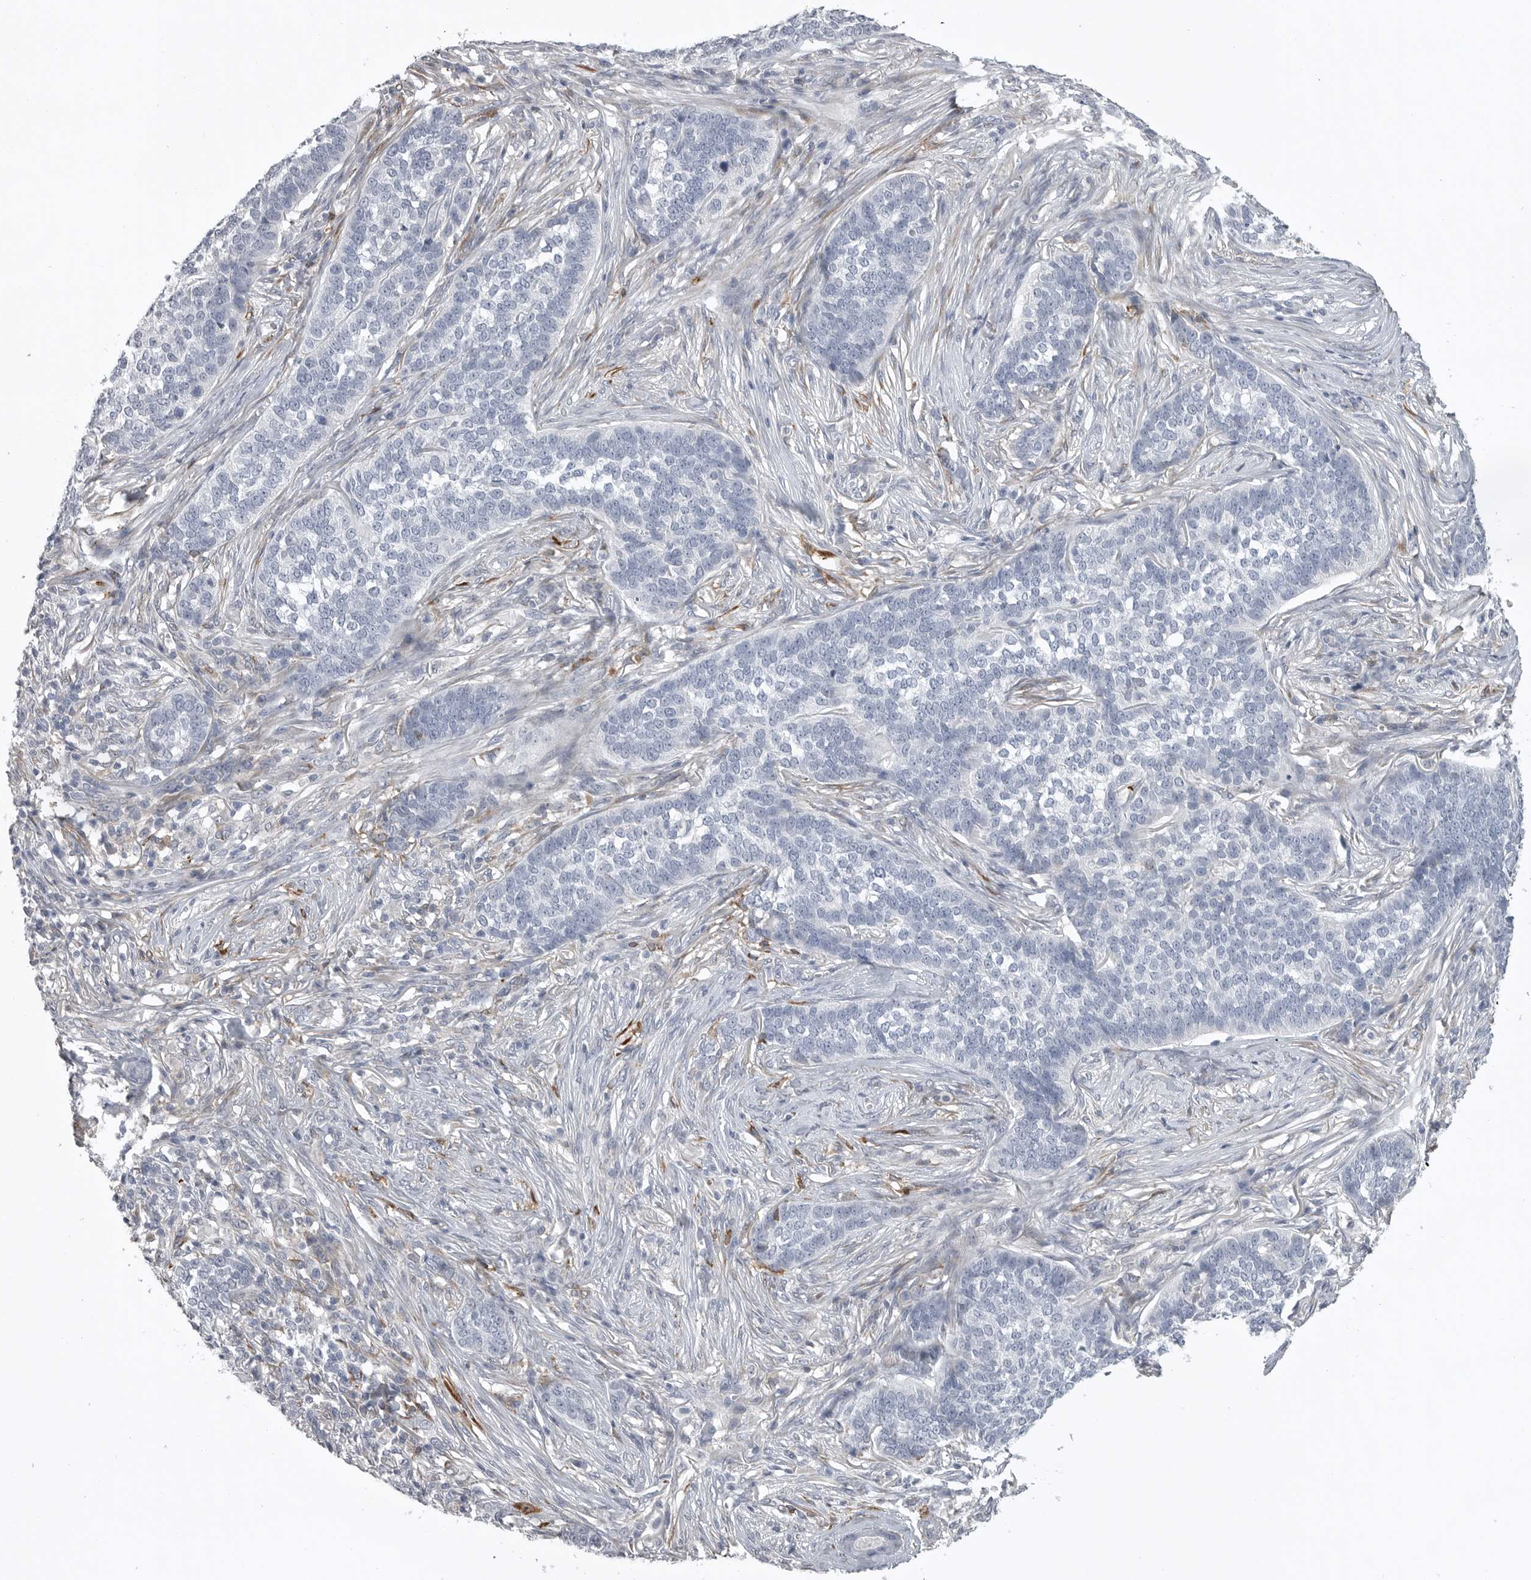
{"staining": {"intensity": "negative", "quantity": "none", "location": "none"}, "tissue": "skin cancer", "cell_type": "Tumor cells", "image_type": "cancer", "snomed": [{"axis": "morphology", "description": "Basal cell carcinoma"}, {"axis": "topography", "description": "Skin"}], "caption": "This is a photomicrograph of IHC staining of basal cell carcinoma (skin), which shows no expression in tumor cells.", "gene": "SERPING1", "patient": {"sex": "male", "age": 85}}